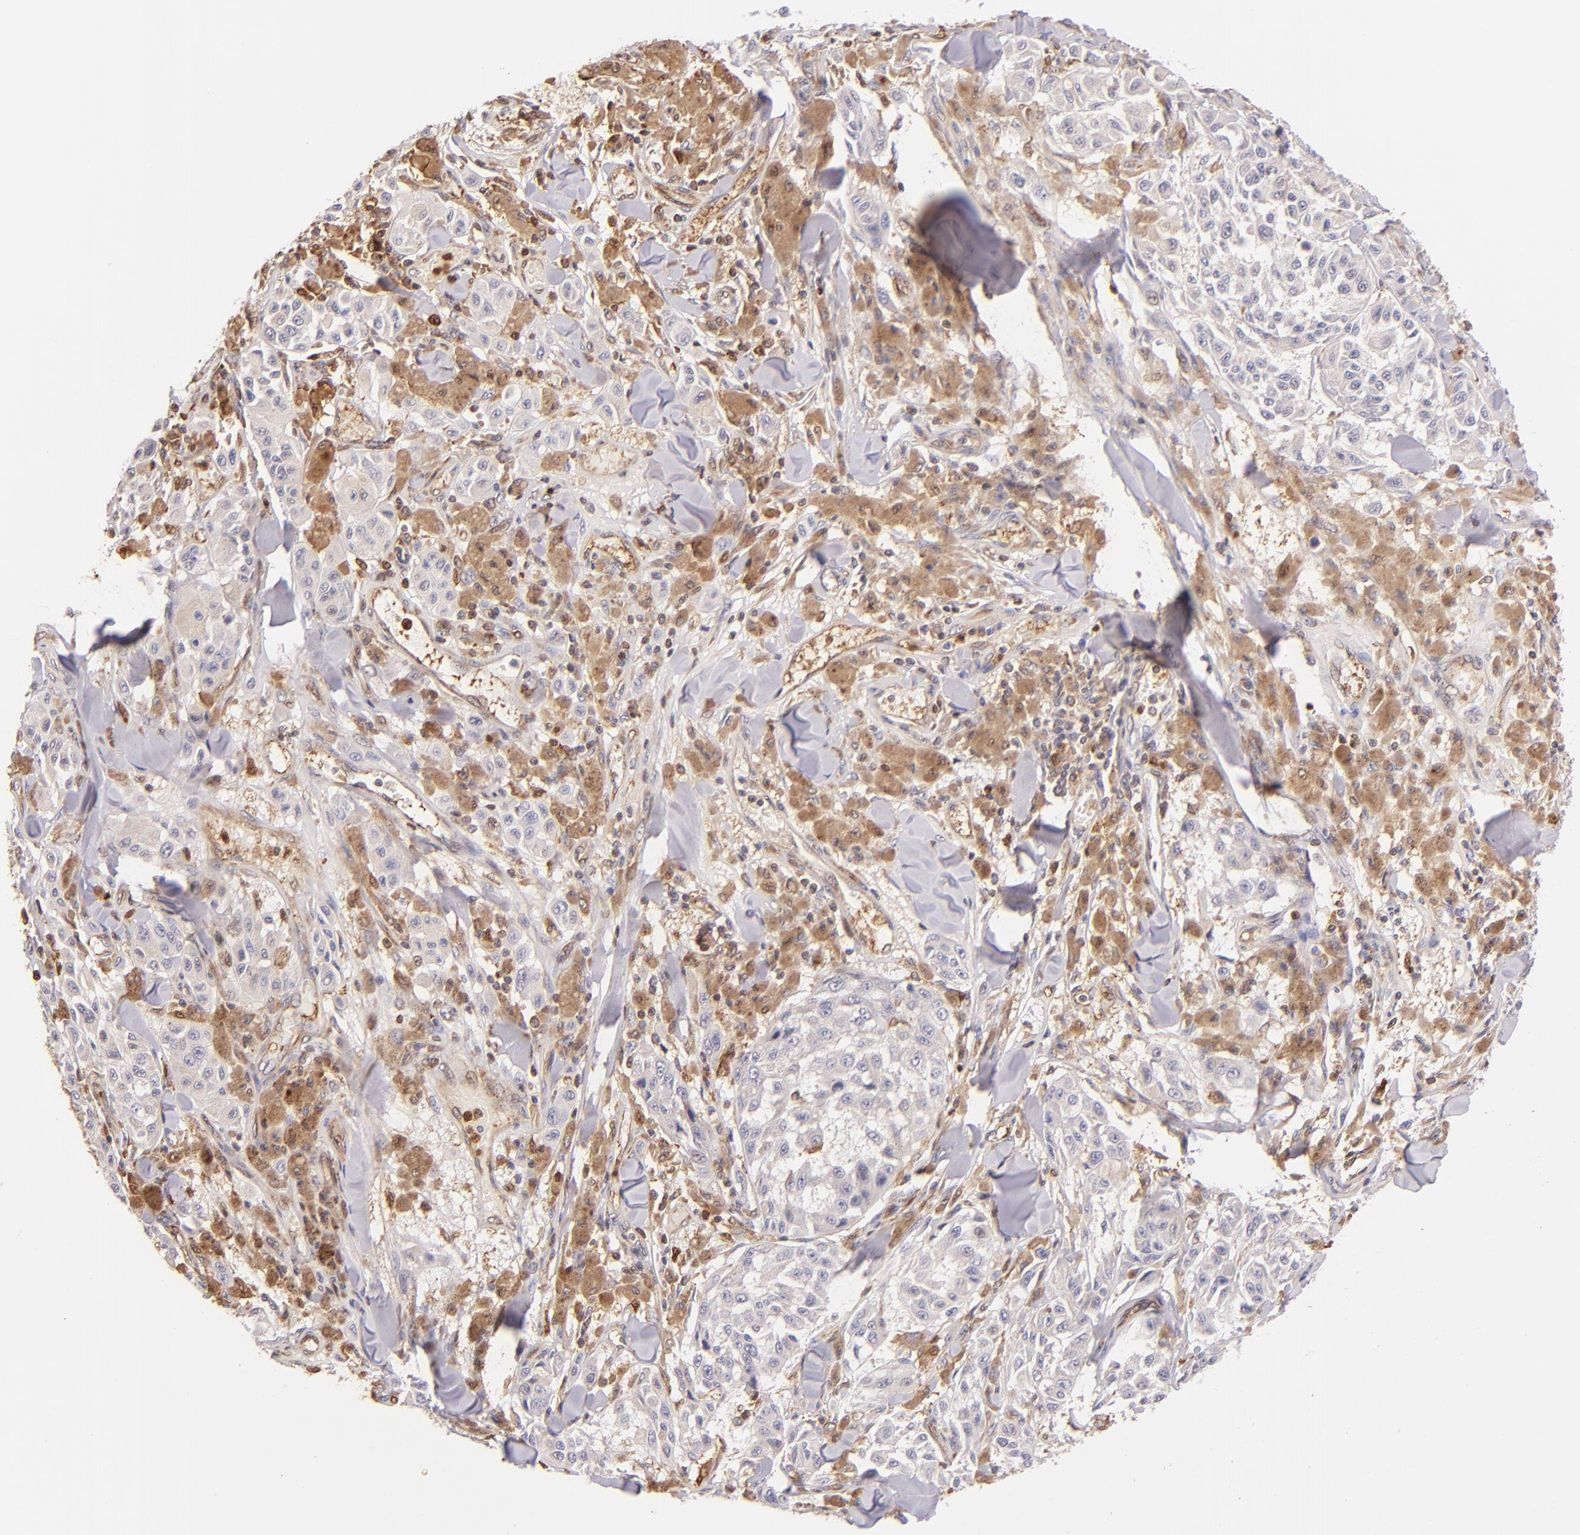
{"staining": {"intensity": "negative", "quantity": "none", "location": "none"}, "tissue": "melanoma", "cell_type": "Tumor cells", "image_type": "cancer", "snomed": [{"axis": "morphology", "description": "Malignant melanoma, NOS"}, {"axis": "topography", "description": "Skin"}], "caption": "This is an immunohistochemistry (IHC) photomicrograph of malignant melanoma. There is no expression in tumor cells.", "gene": "BTK", "patient": {"sex": "female", "age": 64}}